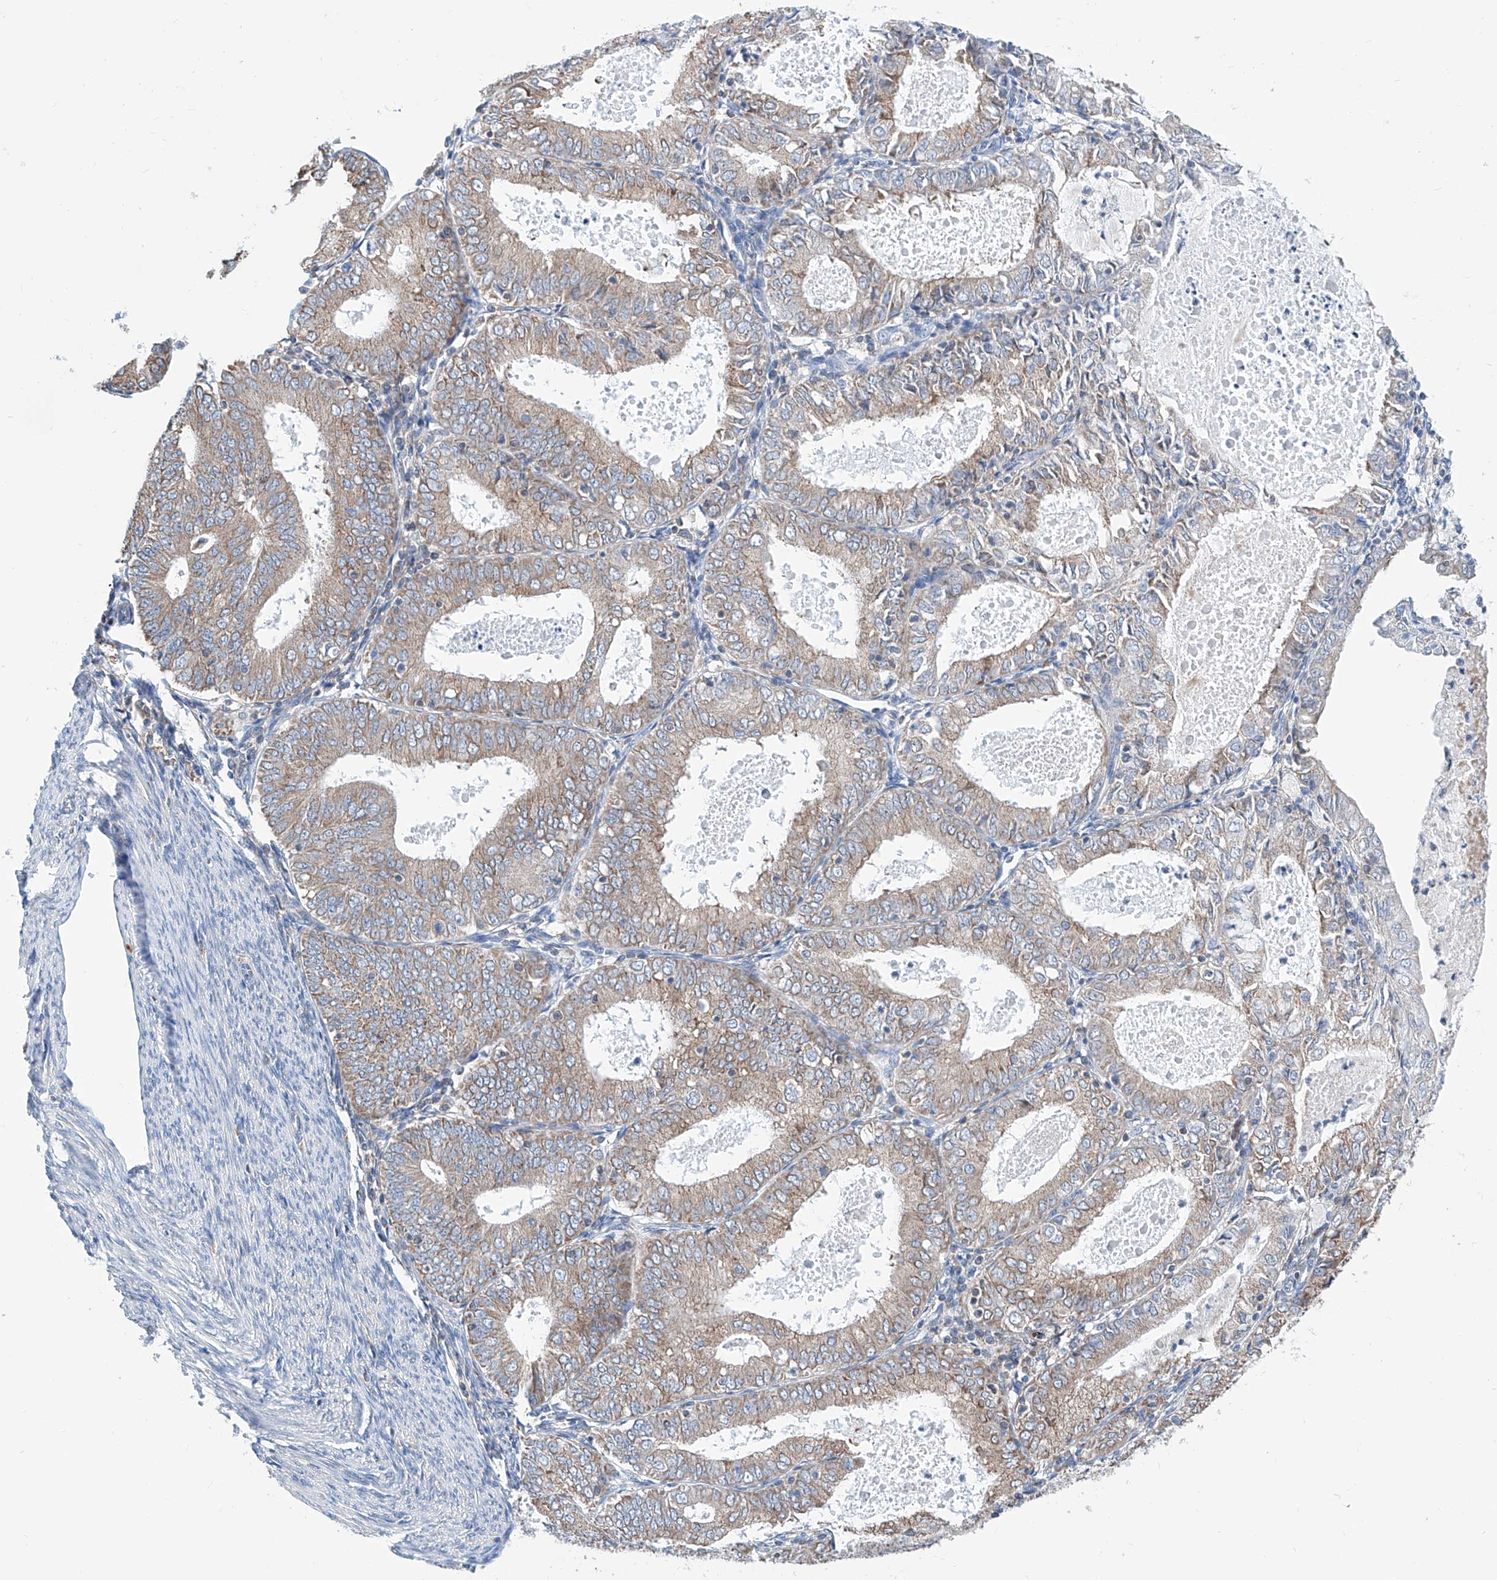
{"staining": {"intensity": "weak", "quantity": "<25%", "location": "cytoplasmic/membranous"}, "tissue": "endometrial cancer", "cell_type": "Tumor cells", "image_type": "cancer", "snomed": [{"axis": "morphology", "description": "Adenocarcinoma, NOS"}, {"axis": "topography", "description": "Endometrium"}], "caption": "Tumor cells show no significant protein staining in endometrial adenocarcinoma.", "gene": "MAD2L1", "patient": {"sex": "female", "age": 57}}